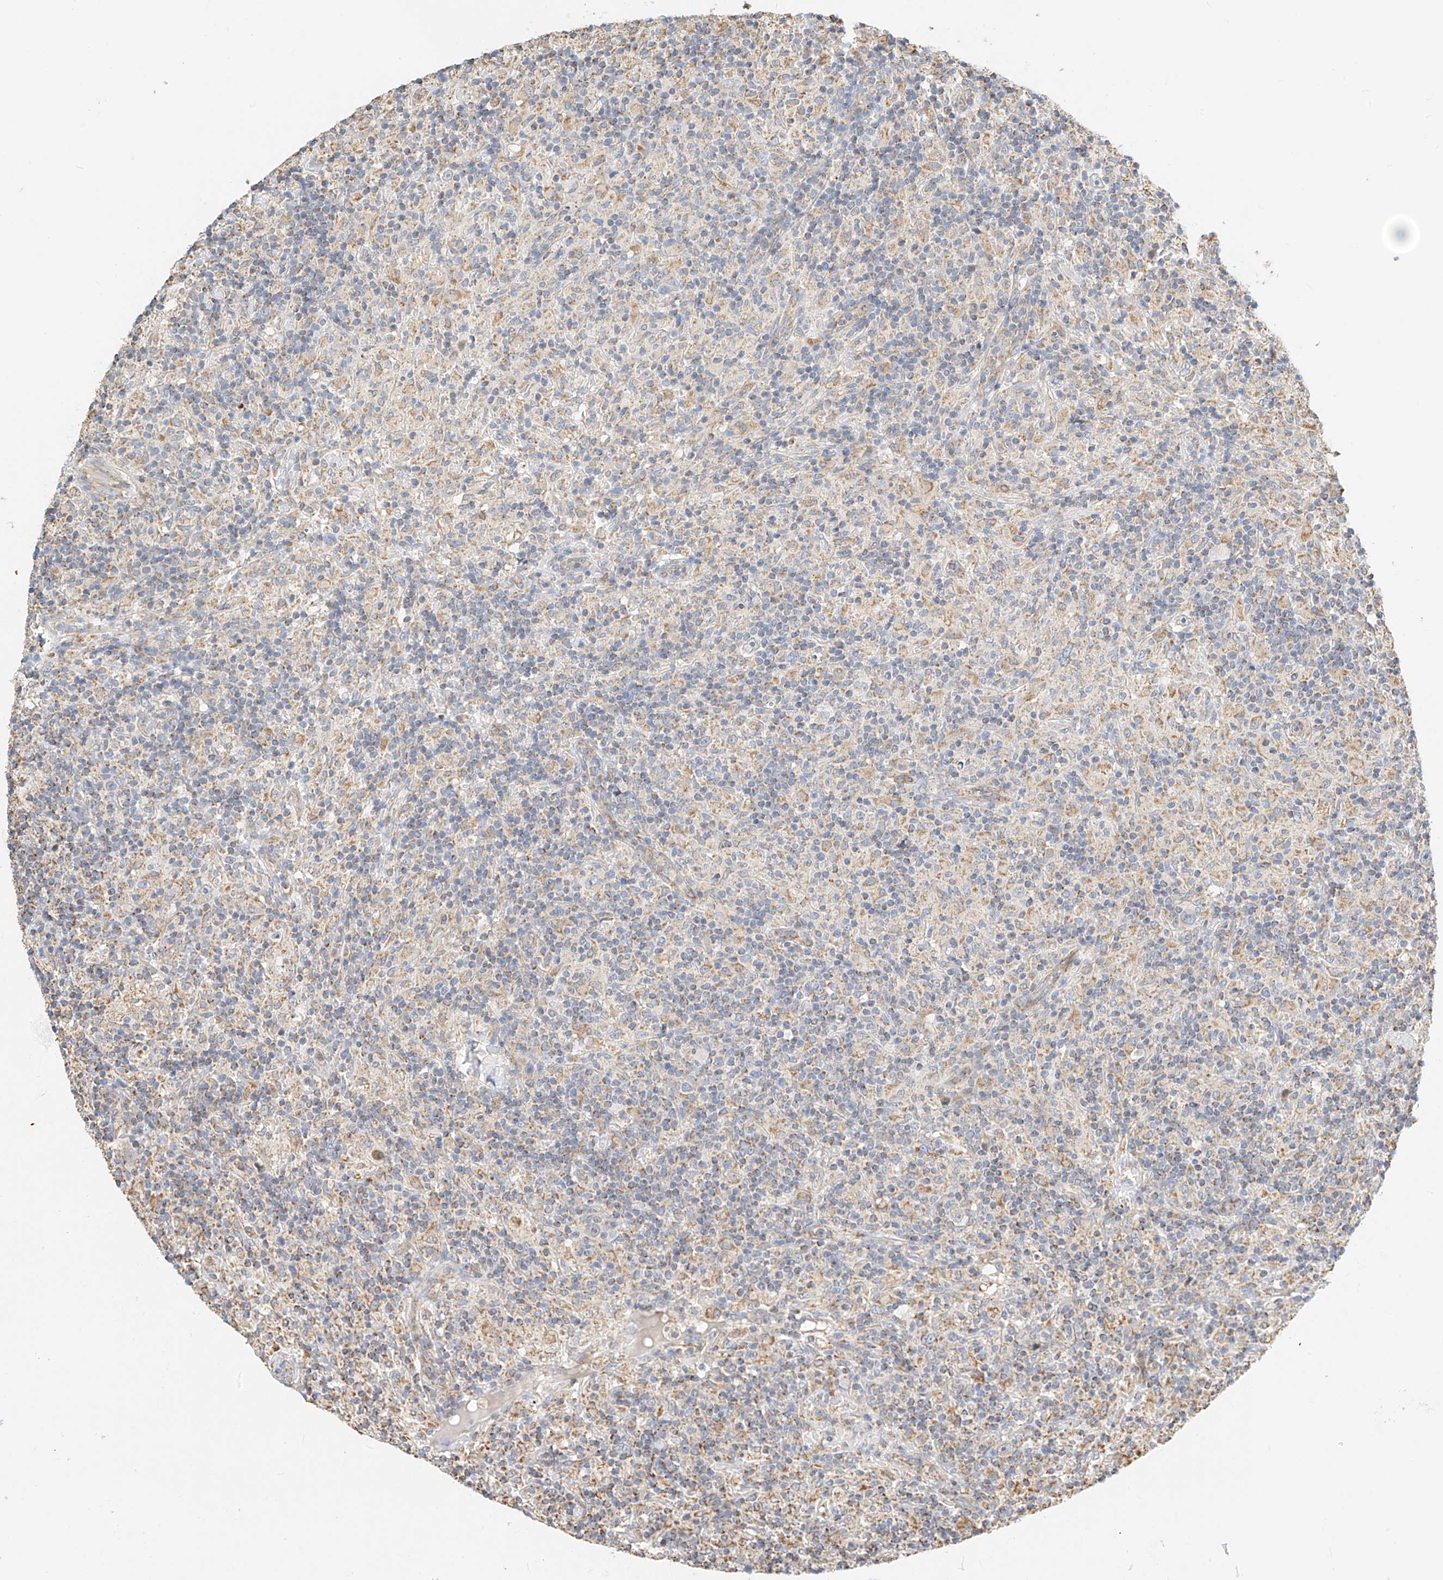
{"staining": {"intensity": "negative", "quantity": "none", "location": "none"}, "tissue": "lymphoma", "cell_type": "Tumor cells", "image_type": "cancer", "snomed": [{"axis": "morphology", "description": "Hodgkin's disease, NOS"}, {"axis": "topography", "description": "Lymph node"}], "caption": "IHC micrograph of neoplastic tissue: Hodgkin's disease stained with DAB (3,3'-diaminobenzidine) demonstrates no significant protein expression in tumor cells. The staining was performed using DAB to visualize the protein expression in brown, while the nuclei were stained in blue with hematoxylin (Magnification: 20x).", "gene": "YIPF7", "patient": {"sex": "male", "age": 70}}